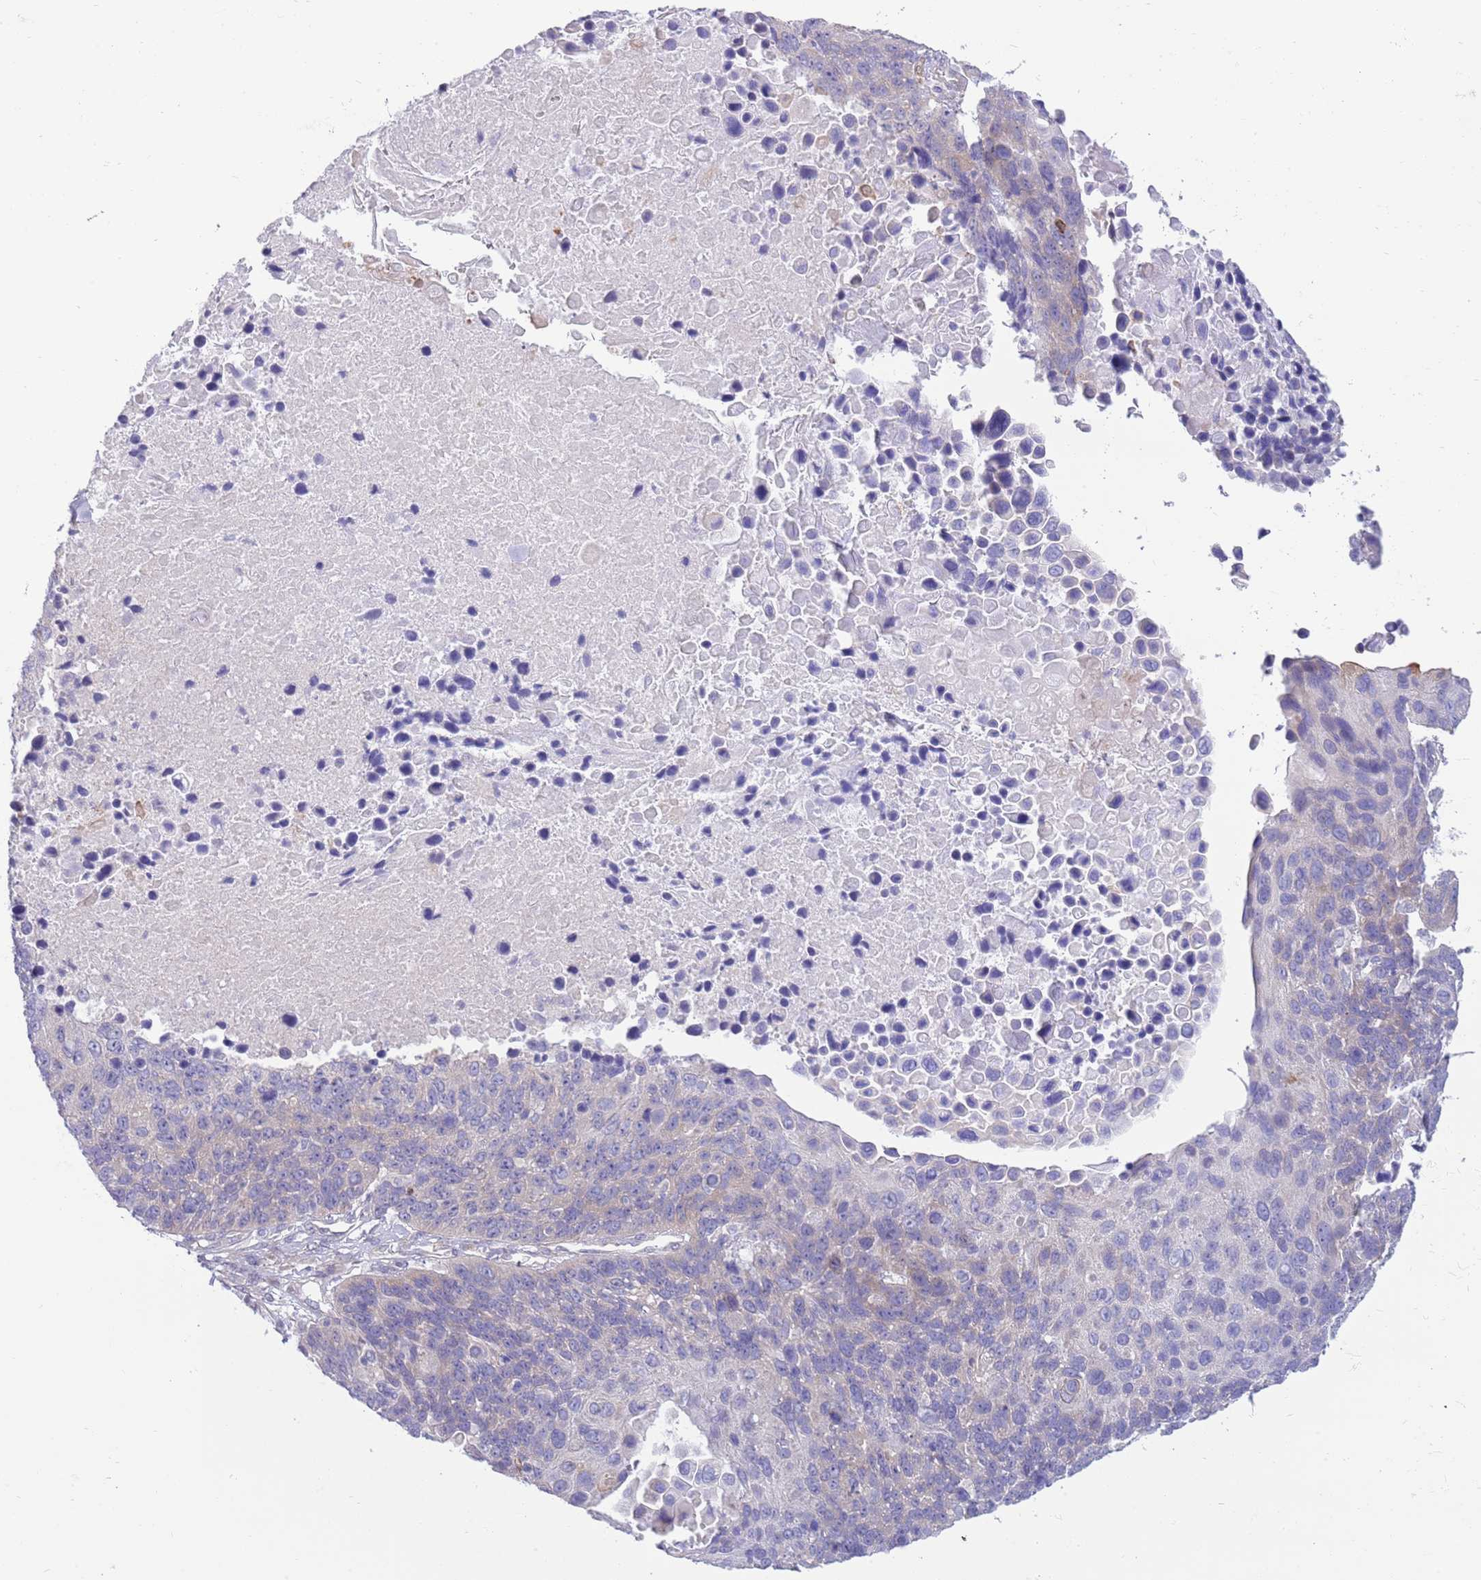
{"staining": {"intensity": "negative", "quantity": "none", "location": "none"}, "tissue": "lung cancer", "cell_type": "Tumor cells", "image_type": "cancer", "snomed": [{"axis": "morphology", "description": "Normal tissue, NOS"}, {"axis": "morphology", "description": "Squamous cell carcinoma, NOS"}, {"axis": "topography", "description": "Lymph node"}, {"axis": "topography", "description": "Lung"}], "caption": "IHC micrograph of human lung cancer (squamous cell carcinoma) stained for a protein (brown), which shows no positivity in tumor cells.", "gene": "ZC4H2", "patient": {"sex": "male", "age": 66}}